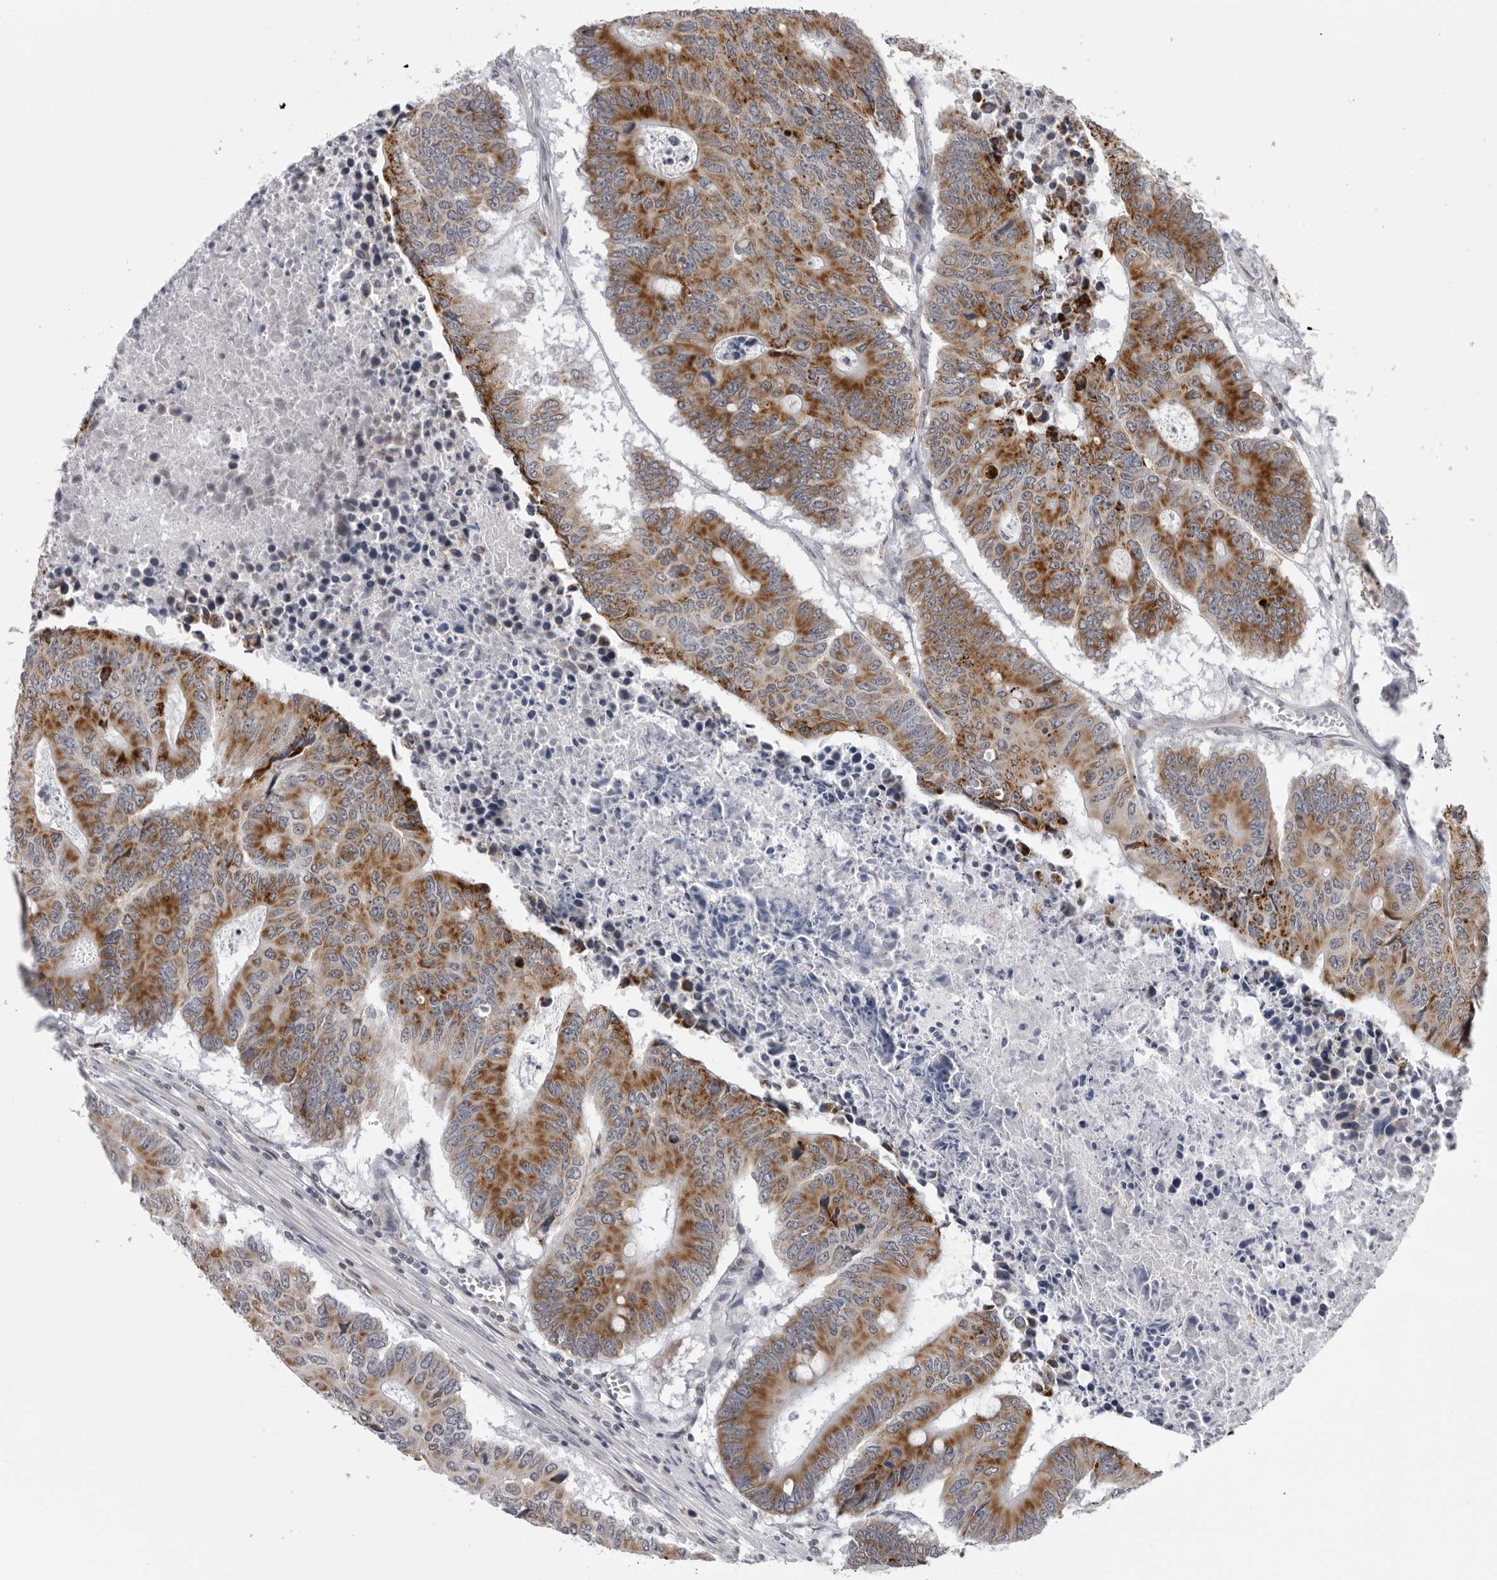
{"staining": {"intensity": "strong", "quantity": "25%-75%", "location": "cytoplasmic/membranous"}, "tissue": "colorectal cancer", "cell_type": "Tumor cells", "image_type": "cancer", "snomed": [{"axis": "morphology", "description": "Adenocarcinoma, NOS"}, {"axis": "topography", "description": "Colon"}], "caption": "Tumor cells exhibit high levels of strong cytoplasmic/membranous expression in about 25%-75% of cells in colorectal adenocarcinoma.", "gene": "CPT2", "patient": {"sex": "male", "age": 87}}